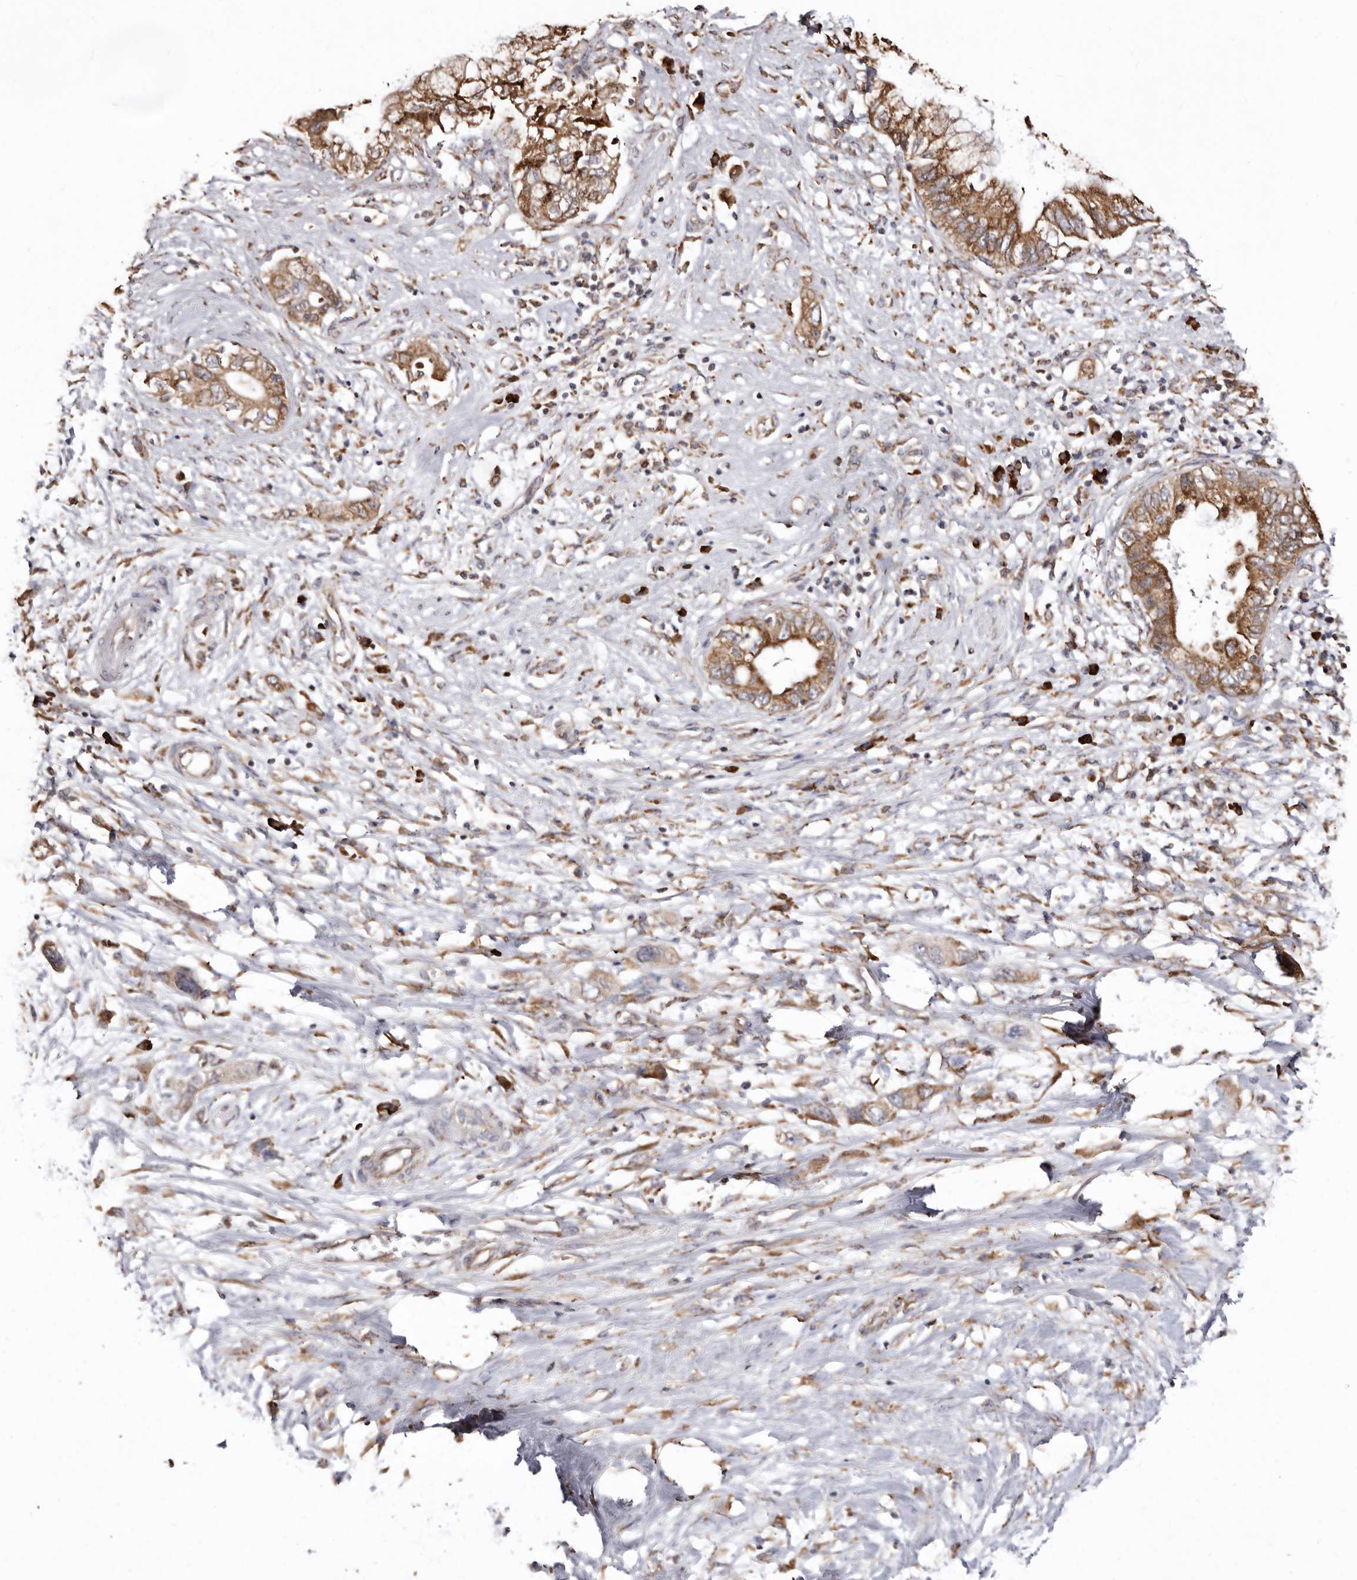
{"staining": {"intensity": "moderate", "quantity": ">75%", "location": "cytoplasmic/membranous"}, "tissue": "pancreatic cancer", "cell_type": "Tumor cells", "image_type": "cancer", "snomed": [{"axis": "morphology", "description": "Adenocarcinoma, NOS"}, {"axis": "topography", "description": "Pancreas"}], "caption": "Approximately >75% of tumor cells in adenocarcinoma (pancreatic) demonstrate moderate cytoplasmic/membranous protein expression as visualized by brown immunohistochemical staining.", "gene": "ACBD6", "patient": {"sex": "female", "age": 73}}